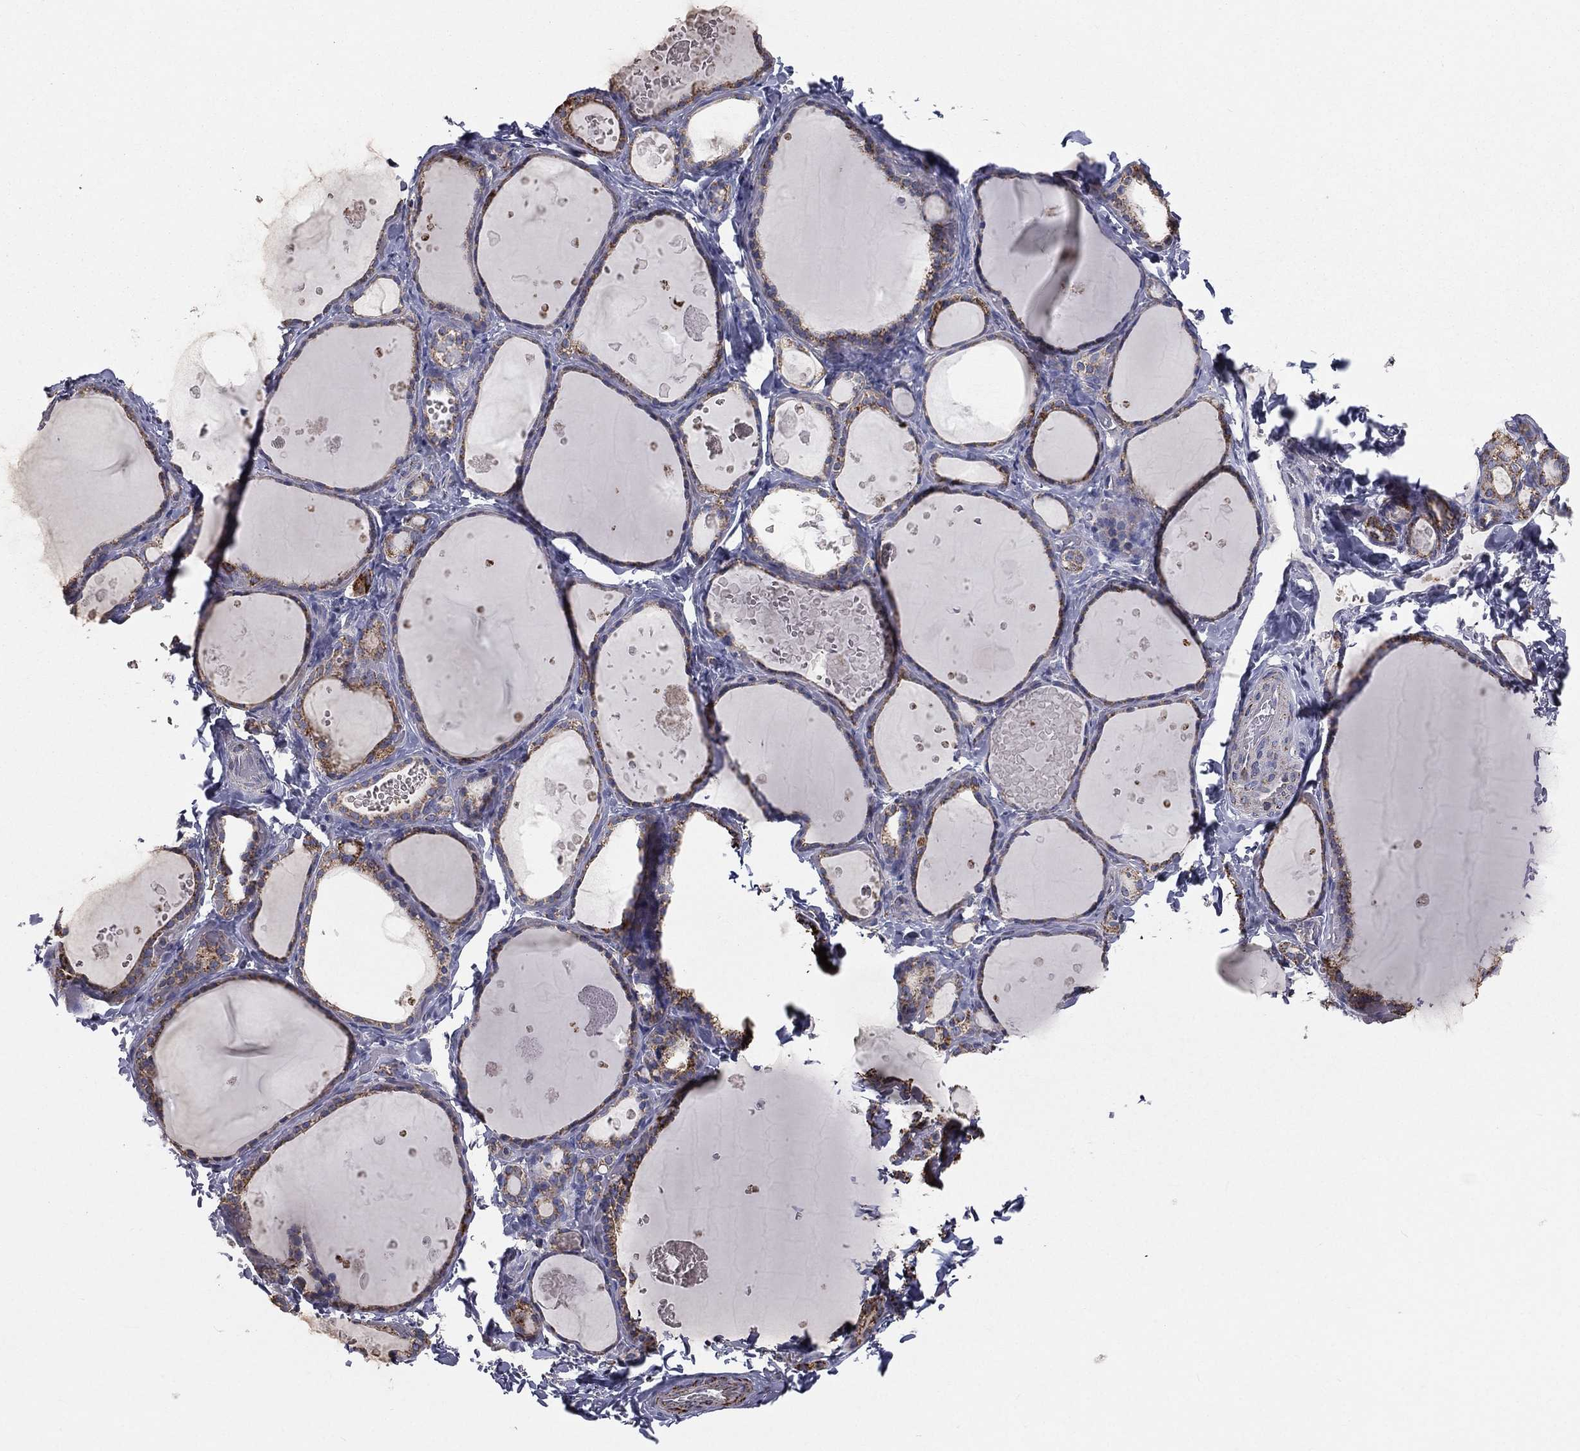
{"staining": {"intensity": "weak", "quantity": ">75%", "location": "cytoplasmic/membranous"}, "tissue": "thyroid gland", "cell_type": "Glandular cells", "image_type": "normal", "snomed": [{"axis": "morphology", "description": "Normal tissue, NOS"}, {"axis": "topography", "description": "Thyroid gland"}], "caption": "This photomicrograph displays immunohistochemistry (IHC) staining of unremarkable thyroid gland, with low weak cytoplasmic/membranous expression in approximately >75% of glandular cells.", "gene": "HADH", "patient": {"sex": "female", "age": 56}}